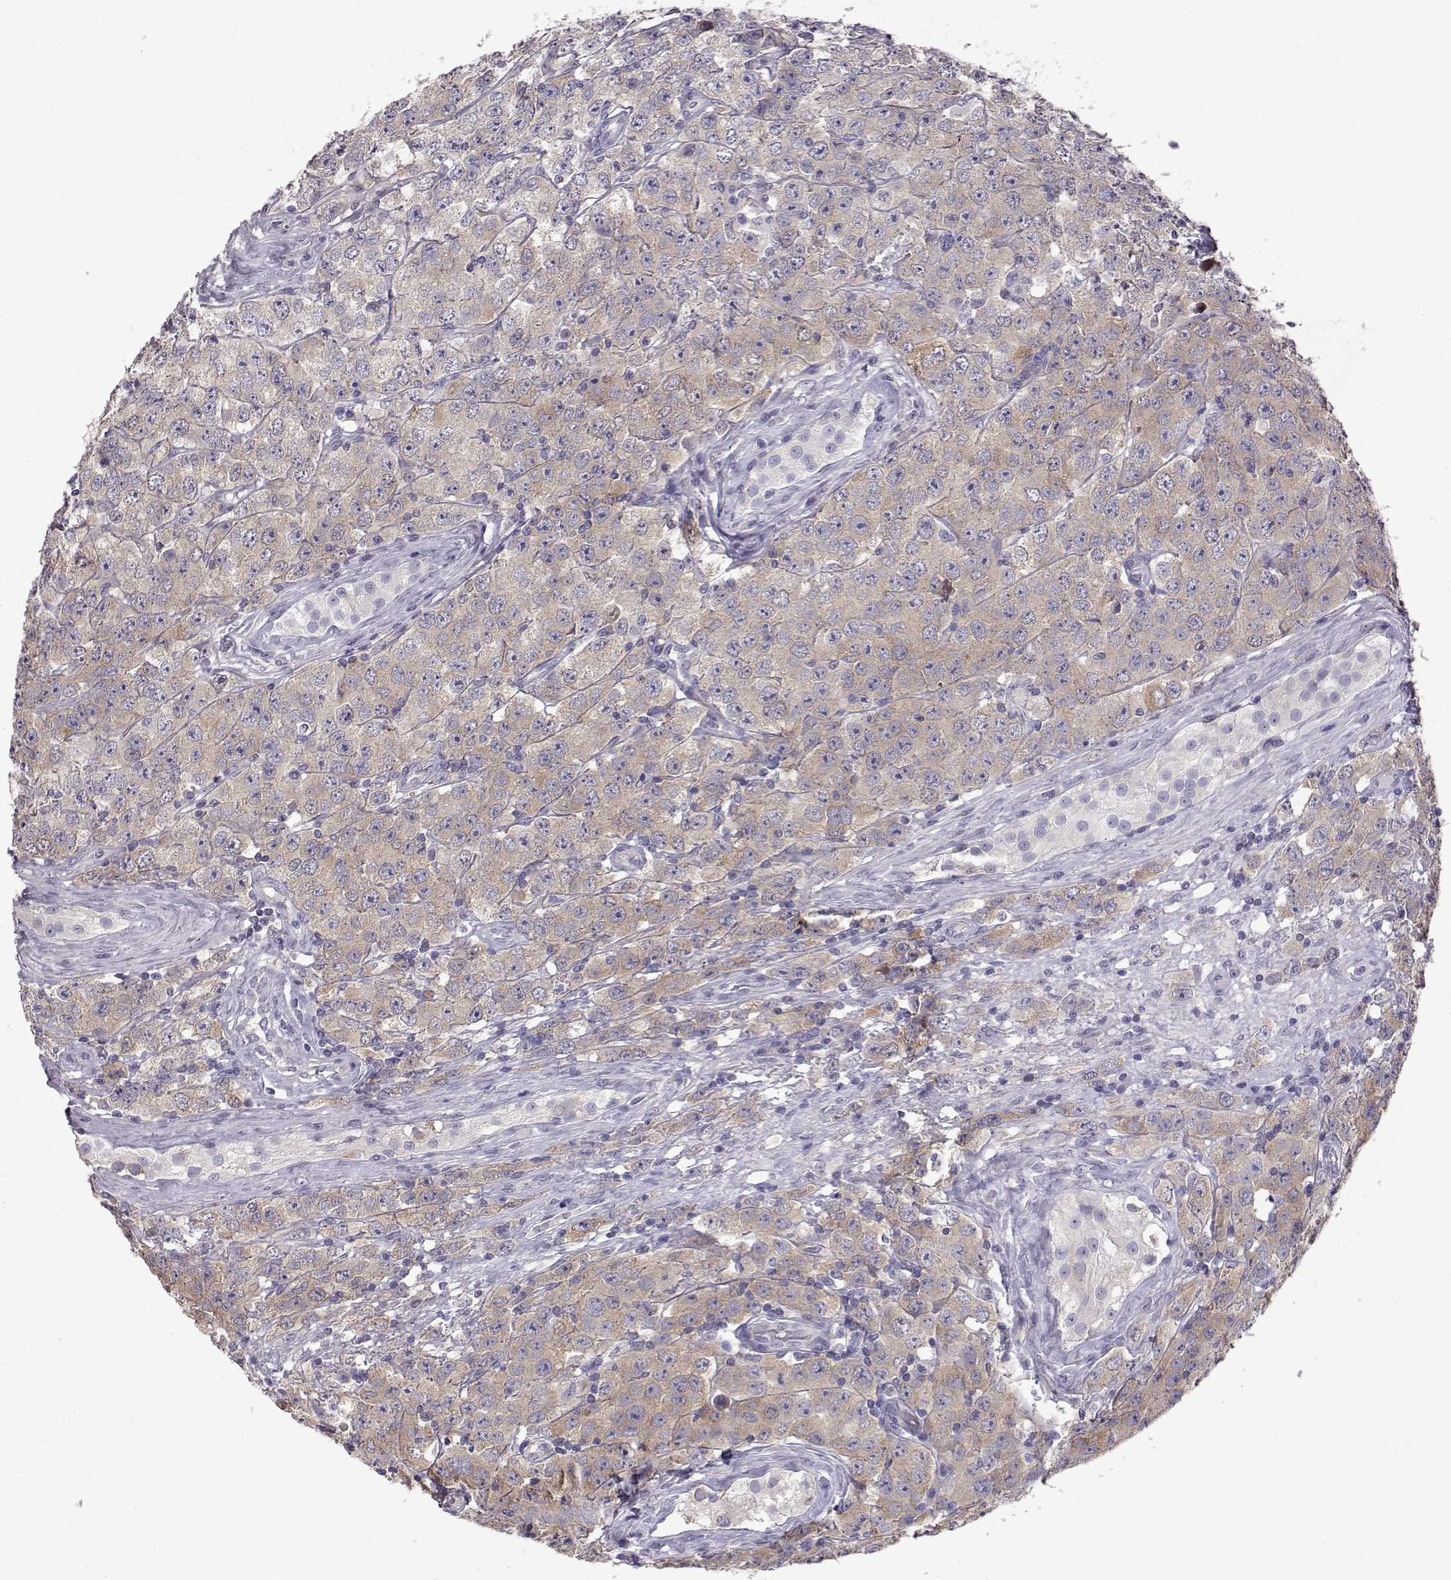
{"staining": {"intensity": "weak", "quantity": ">75%", "location": "cytoplasmic/membranous"}, "tissue": "testis cancer", "cell_type": "Tumor cells", "image_type": "cancer", "snomed": [{"axis": "morphology", "description": "Seminoma, NOS"}, {"axis": "topography", "description": "Testis"}], "caption": "Testis seminoma stained with a protein marker reveals weak staining in tumor cells.", "gene": "VGF", "patient": {"sex": "male", "age": 52}}